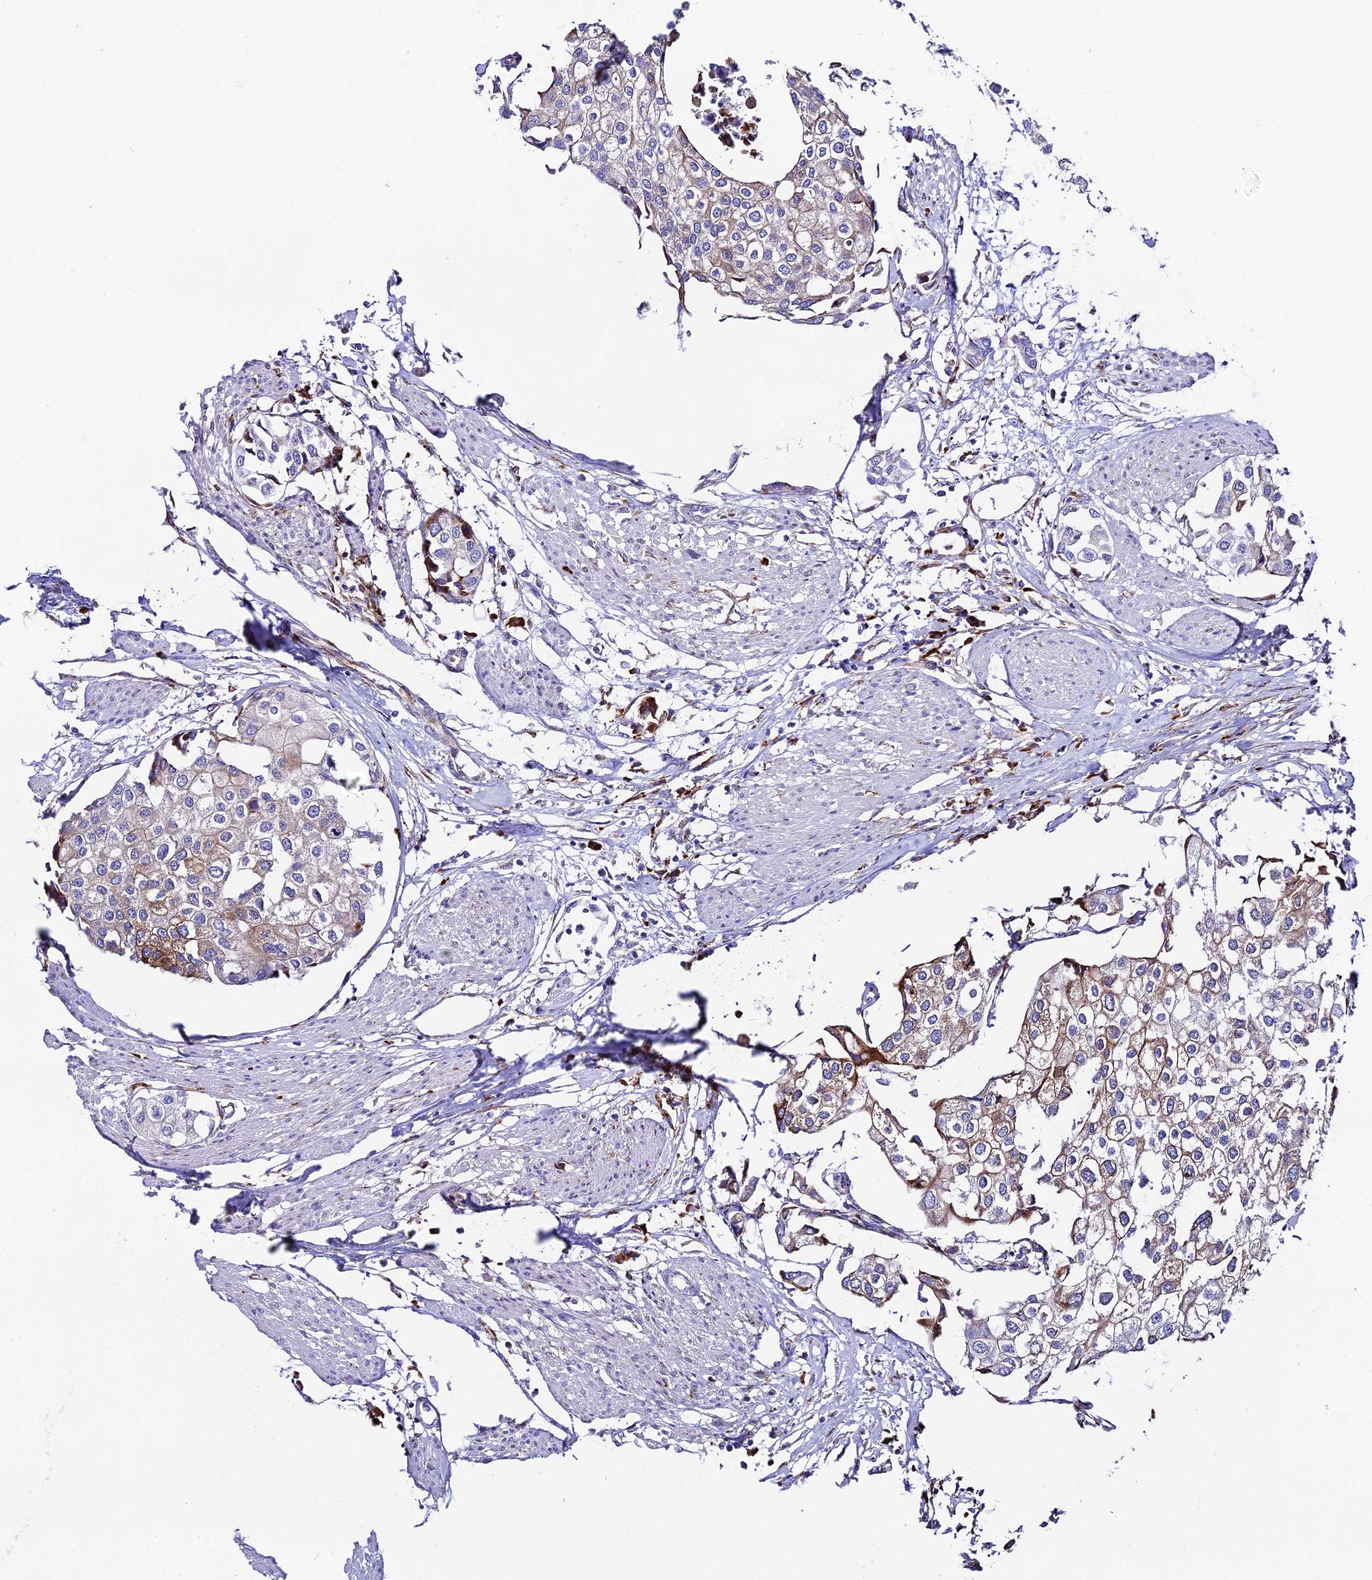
{"staining": {"intensity": "moderate", "quantity": "25%-75%", "location": "cytoplasmic/membranous"}, "tissue": "urothelial cancer", "cell_type": "Tumor cells", "image_type": "cancer", "snomed": [{"axis": "morphology", "description": "Urothelial carcinoma, High grade"}, {"axis": "topography", "description": "Urinary bladder"}], "caption": "DAB (3,3'-diaminobenzidine) immunohistochemical staining of human urothelial cancer exhibits moderate cytoplasmic/membranous protein positivity in approximately 25%-75% of tumor cells.", "gene": "TUBGCP6", "patient": {"sex": "male", "age": 64}}